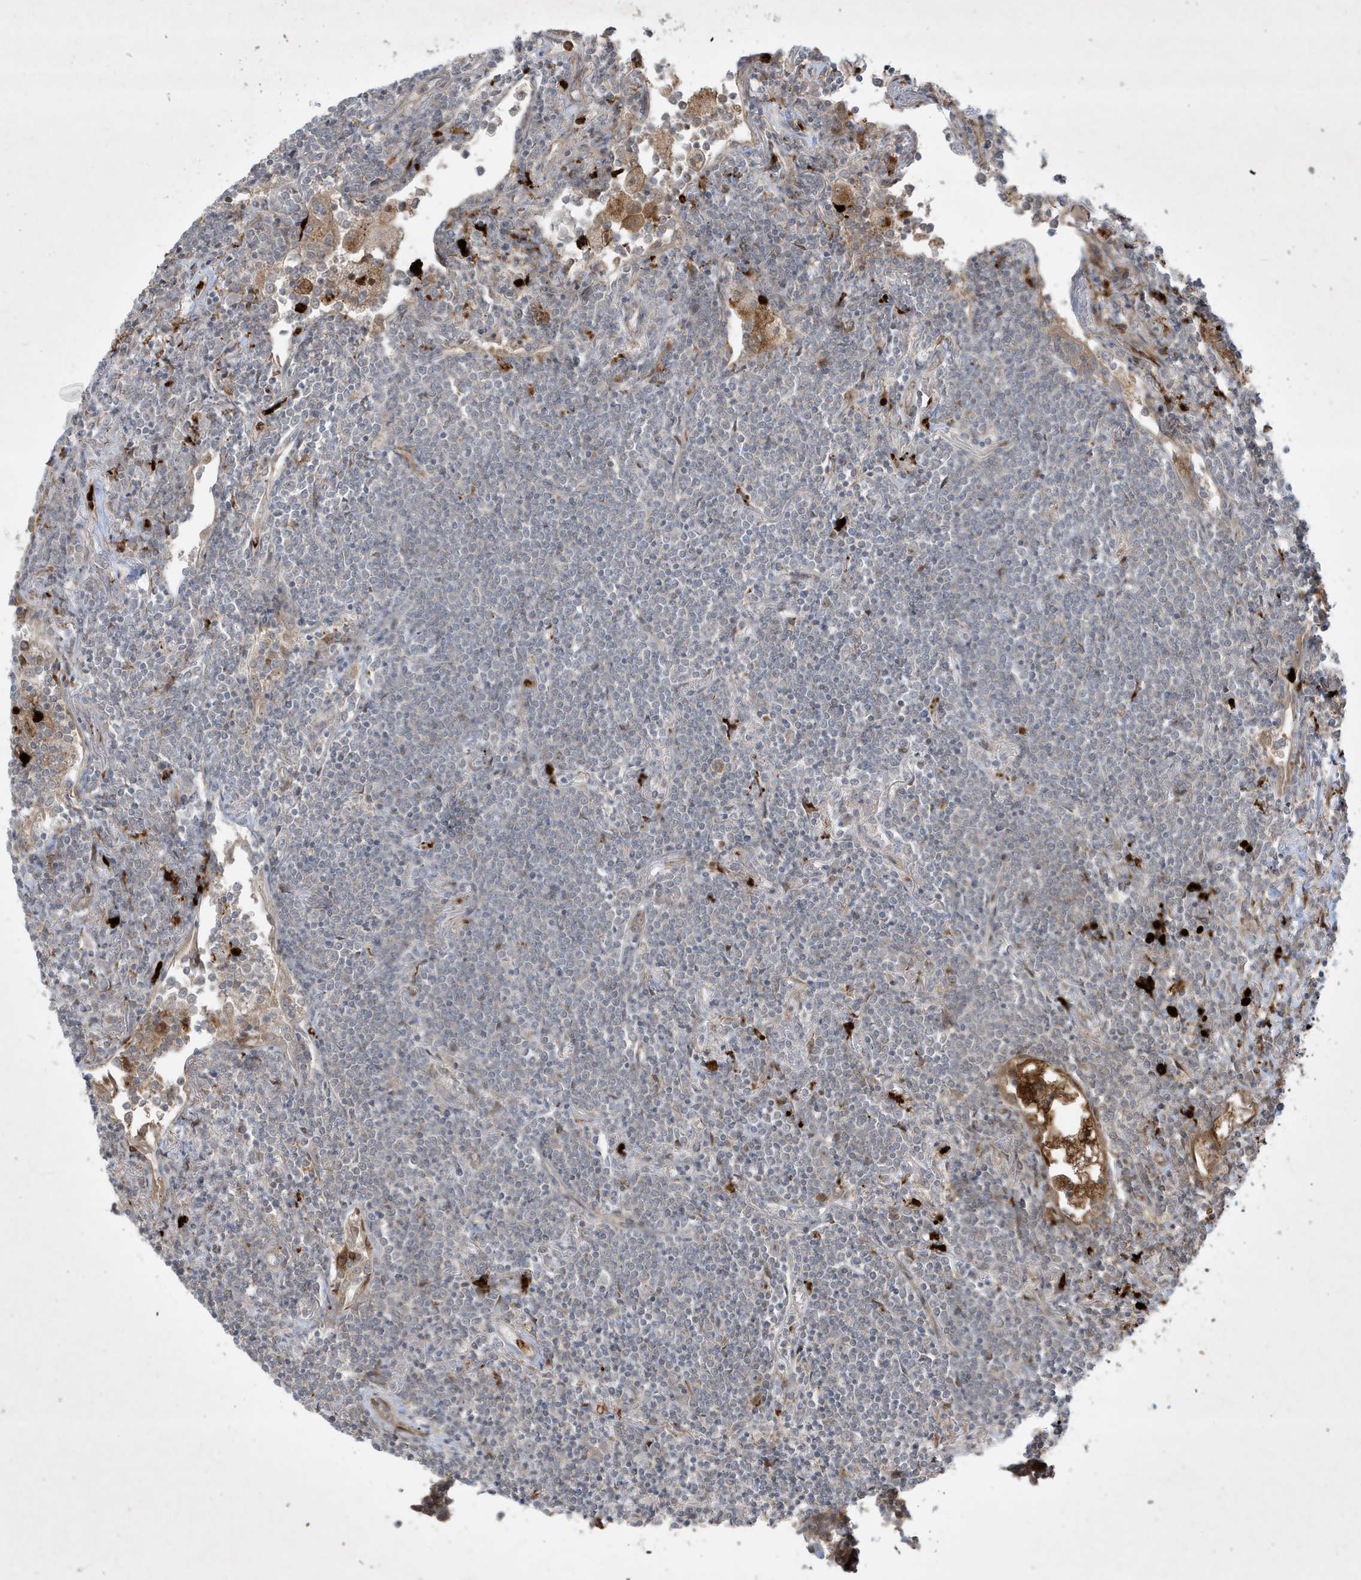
{"staining": {"intensity": "negative", "quantity": "none", "location": "none"}, "tissue": "lymphoma", "cell_type": "Tumor cells", "image_type": "cancer", "snomed": [{"axis": "morphology", "description": "Malignant lymphoma, non-Hodgkin's type, Low grade"}, {"axis": "topography", "description": "Lung"}], "caption": "IHC image of neoplastic tissue: human lymphoma stained with DAB (3,3'-diaminobenzidine) displays no significant protein expression in tumor cells.", "gene": "IFT57", "patient": {"sex": "female", "age": 71}}